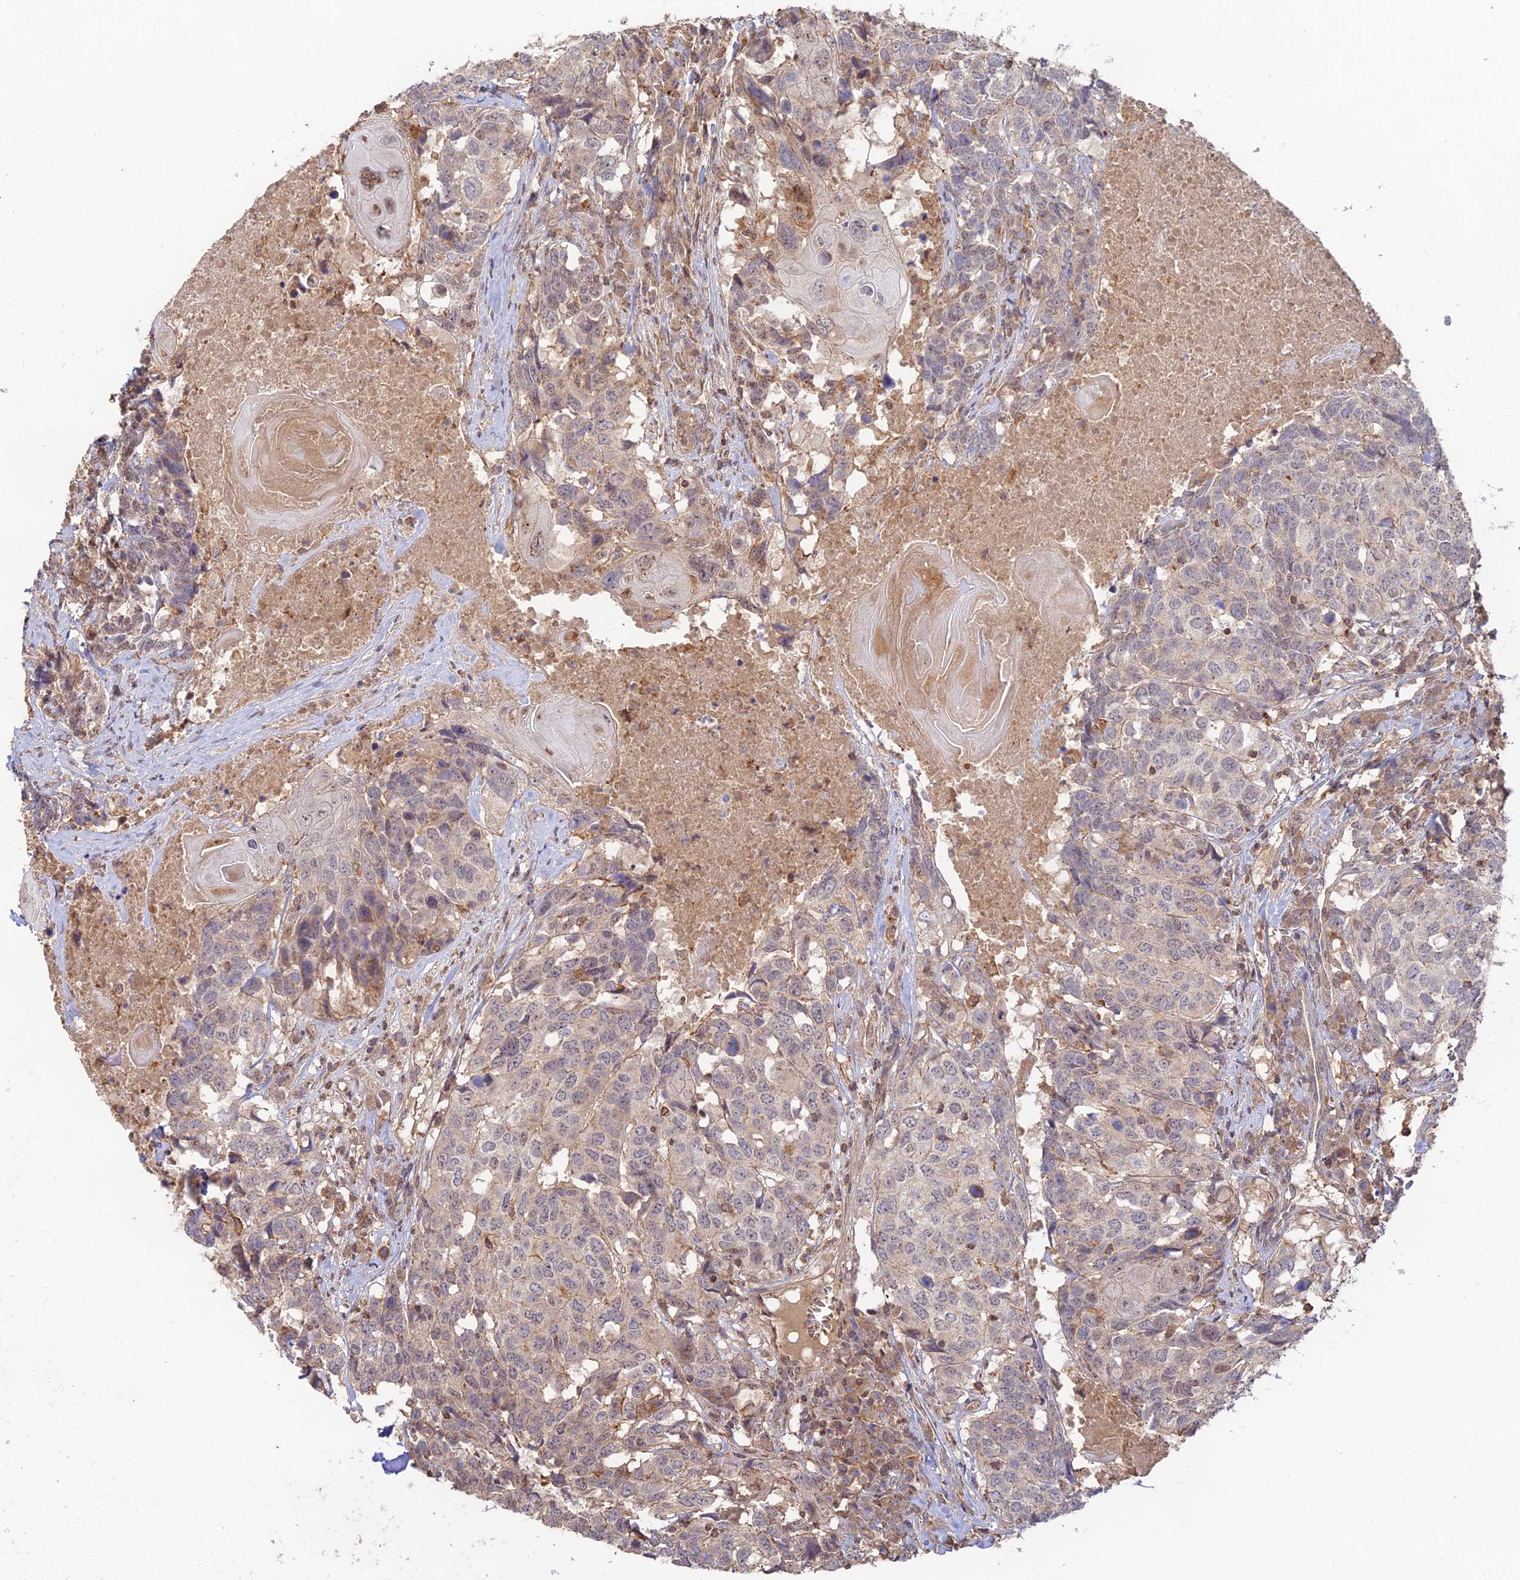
{"staining": {"intensity": "weak", "quantity": "<25%", "location": "cytoplasmic/membranous"}, "tissue": "head and neck cancer", "cell_type": "Tumor cells", "image_type": "cancer", "snomed": [{"axis": "morphology", "description": "Squamous cell carcinoma, NOS"}, {"axis": "topography", "description": "Head-Neck"}], "caption": "Tumor cells show no significant protein positivity in head and neck cancer (squamous cell carcinoma). (DAB (3,3'-diaminobenzidine) immunohistochemistry (IHC) with hematoxylin counter stain).", "gene": "CLCF1", "patient": {"sex": "male", "age": 66}}